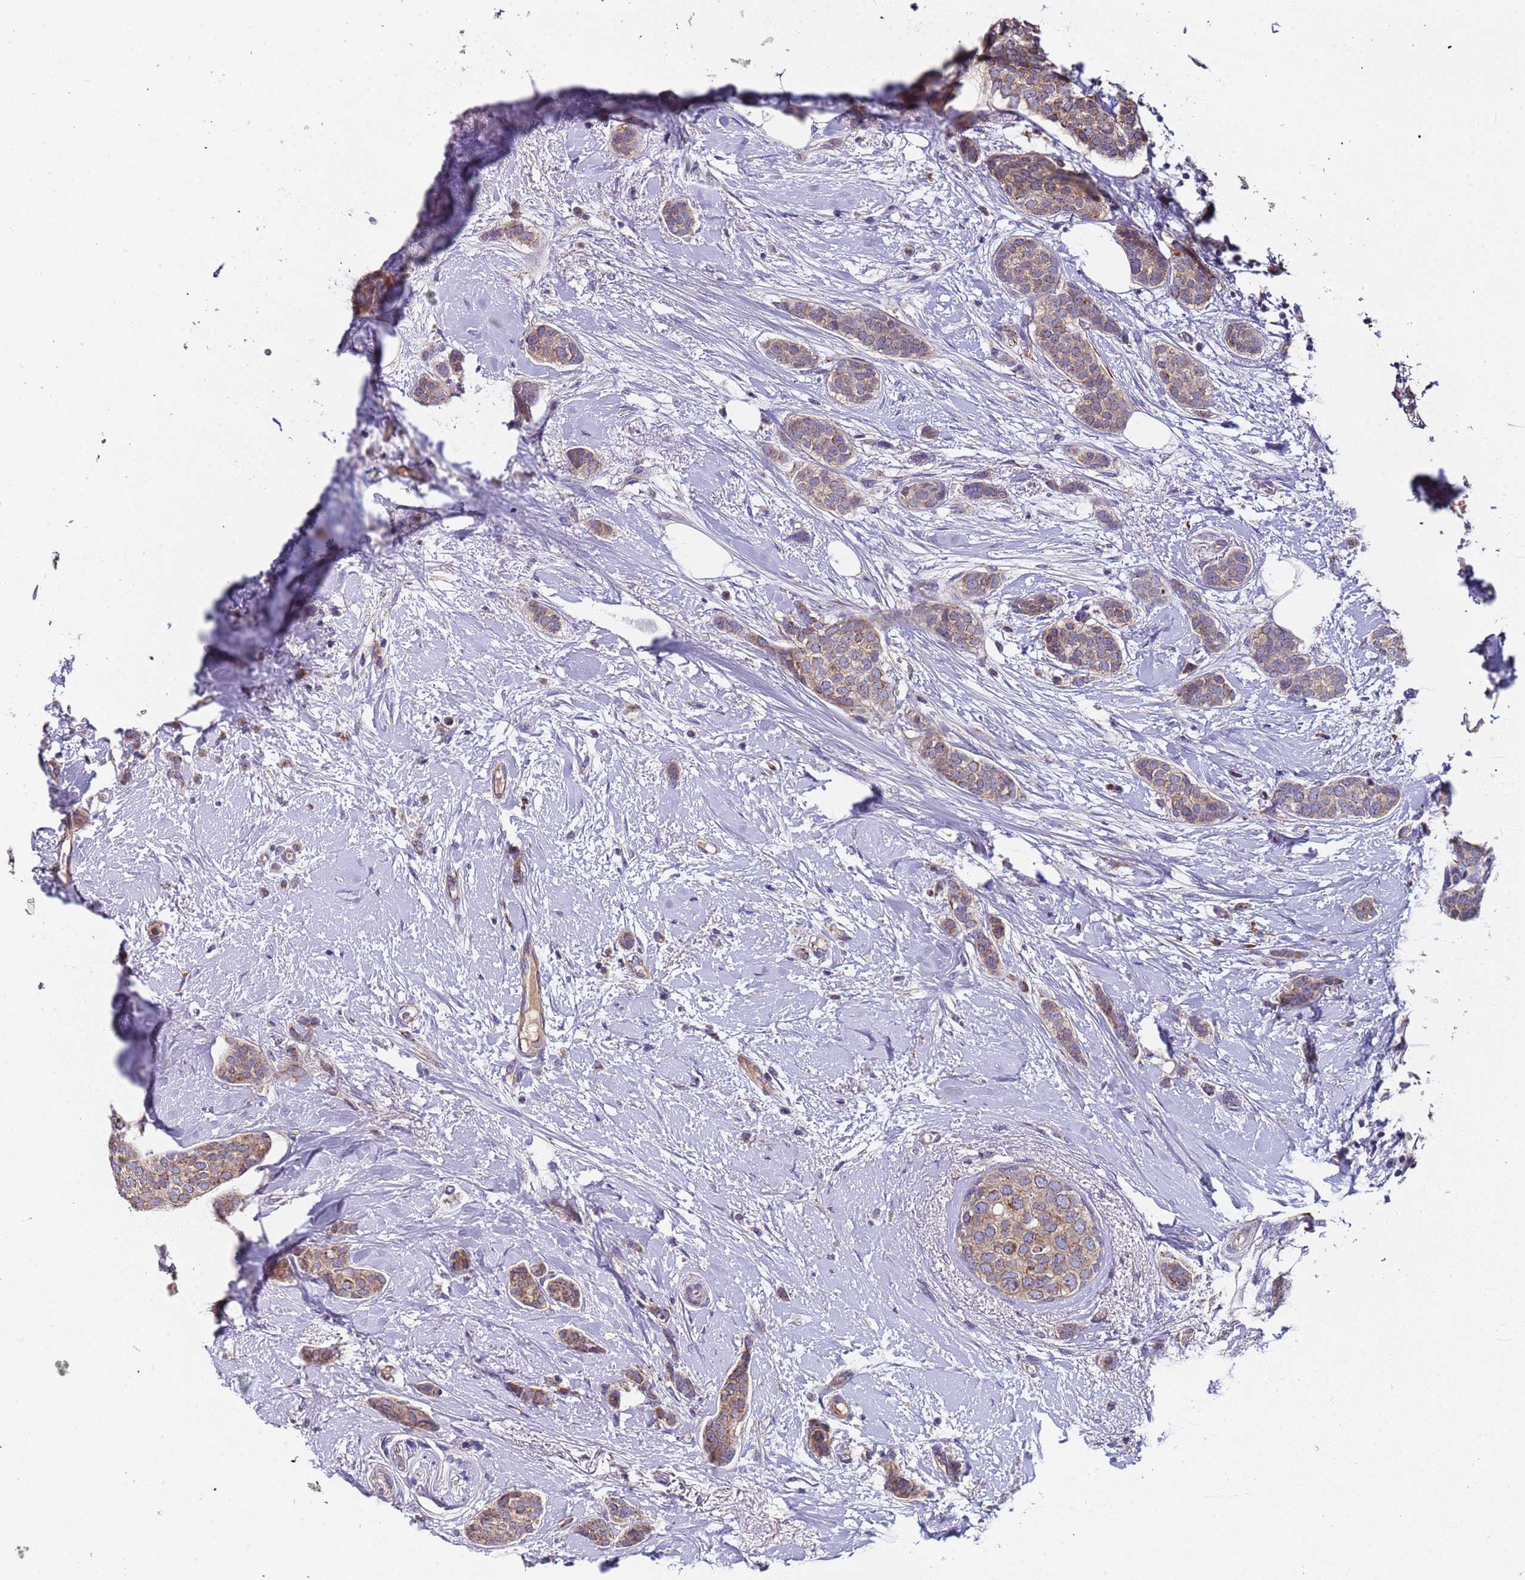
{"staining": {"intensity": "weak", "quantity": ">75%", "location": "cytoplasmic/membranous"}, "tissue": "breast cancer", "cell_type": "Tumor cells", "image_type": "cancer", "snomed": [{"axis": "morphology", "description": "Duct carcinoma"}, {"axis": "topography", "description": "Breast"}], "caption": "Immunohistochemistry (IHC) staining of breast cancer (intraductal carcinoma), which shows low levels of weak cytoplasmic/membranous staining in about >75% of tumor cells indicating weak cytoplasmic/membranous protein staining. The staining was performed using DAB (brown) for protein detection and nuclei were counterstained in hematoxylin (blue).", "gene": "TMEM126A", "patient": {"sex": "female", "age": 72}}